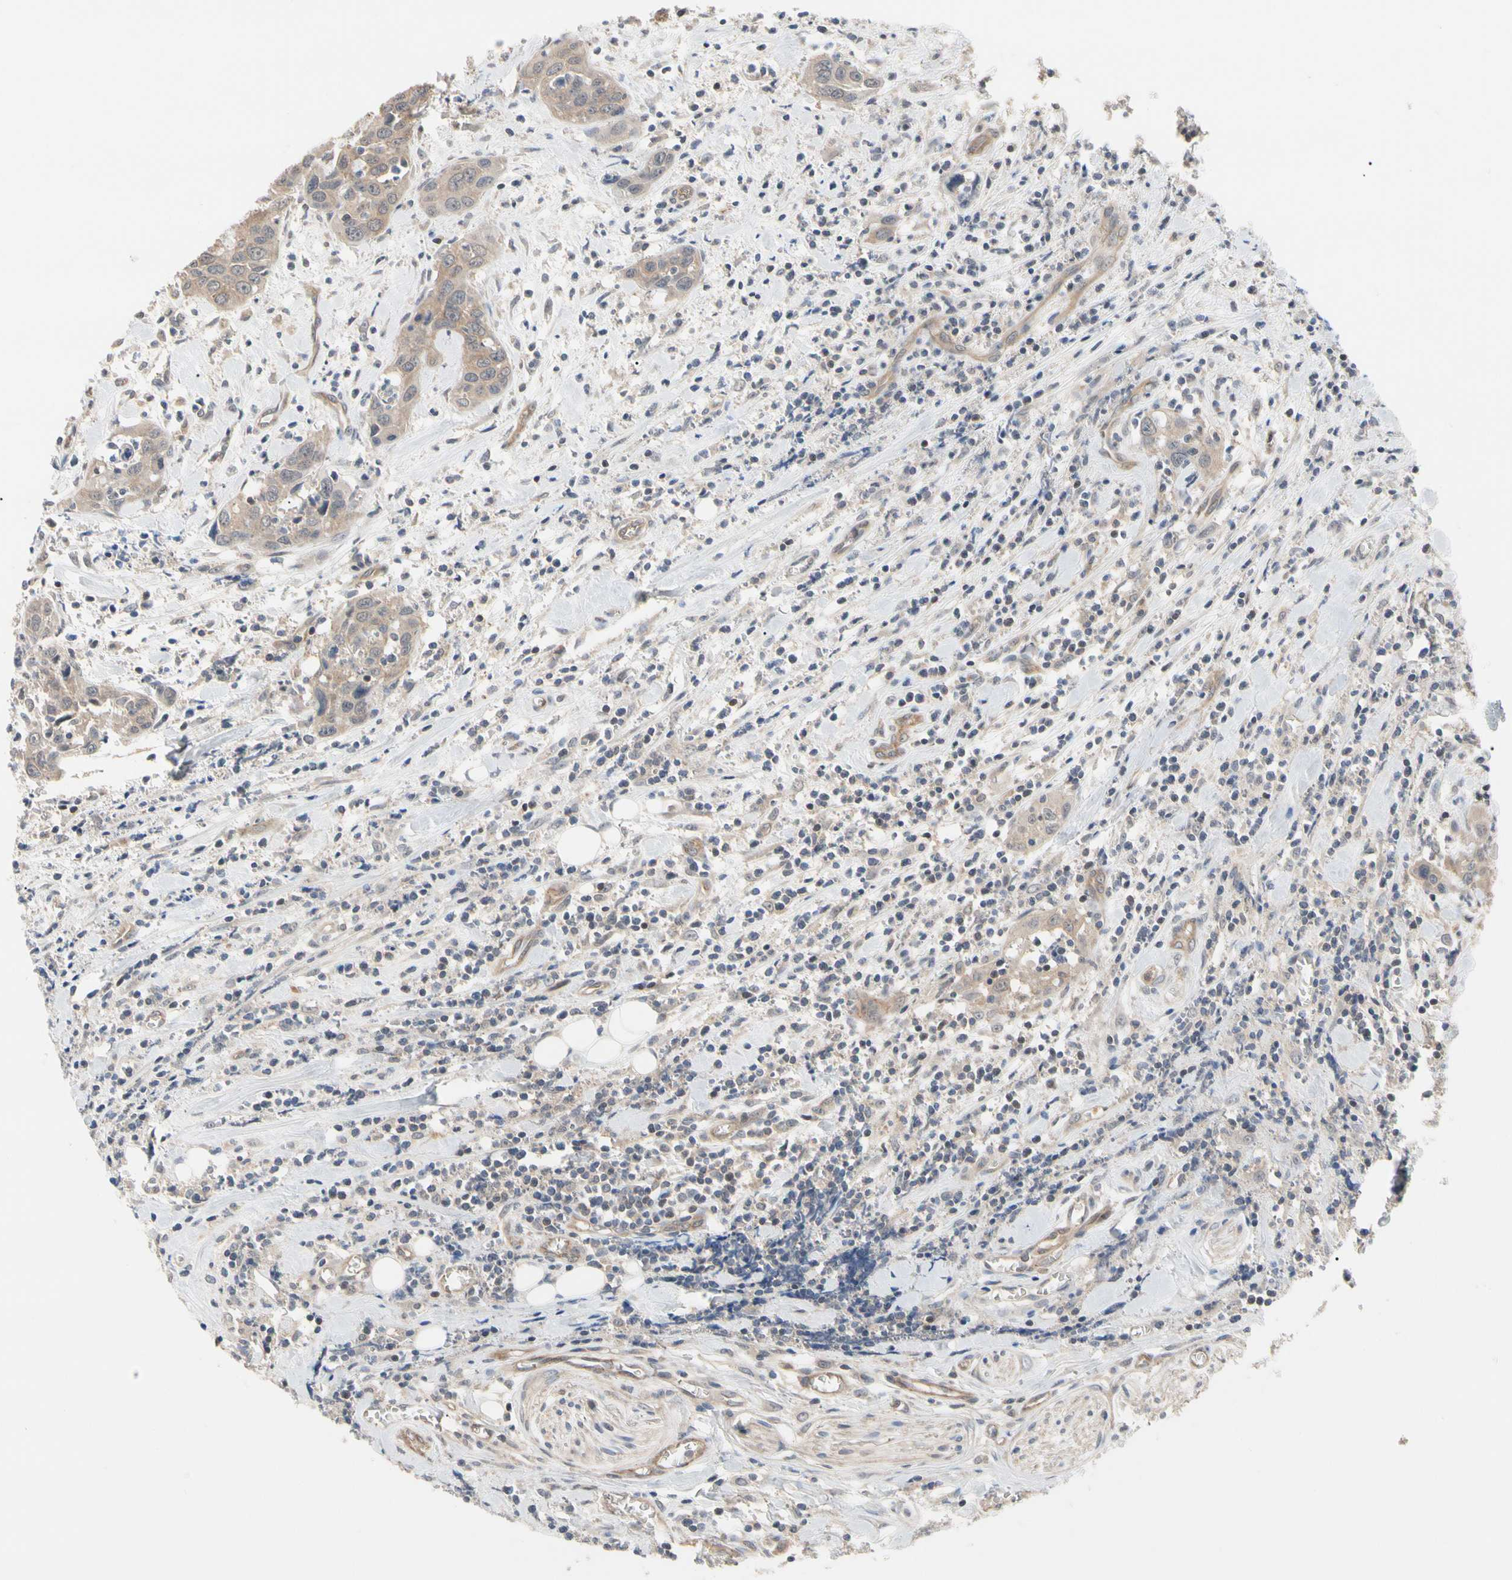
{"staining": {"intensity": "moderate", "quantity": ">75%", "location": "cytoplasmic/membranous"}, "tissue": "head and neck cancer", "cell_type": "Tumor cells", "image_type": "cancer", "snomed": [{"axis": "morphology", "description": "Squamous cell carcinoma, NOS"}, {"axis": "topography", "description": "Oral tissue"}, {"axis": "topography", "description": "Head-Neck"}], "caption": "Immunohistochemical staining of human head and neck cancer (squamous cell carcinoma) reveals medium levels of moderate cytoplasmic/membranous positivity in approximately >75% of tumor cells.", "gene": "DPP8", "patient": {"sex": "female", "age": 50}}